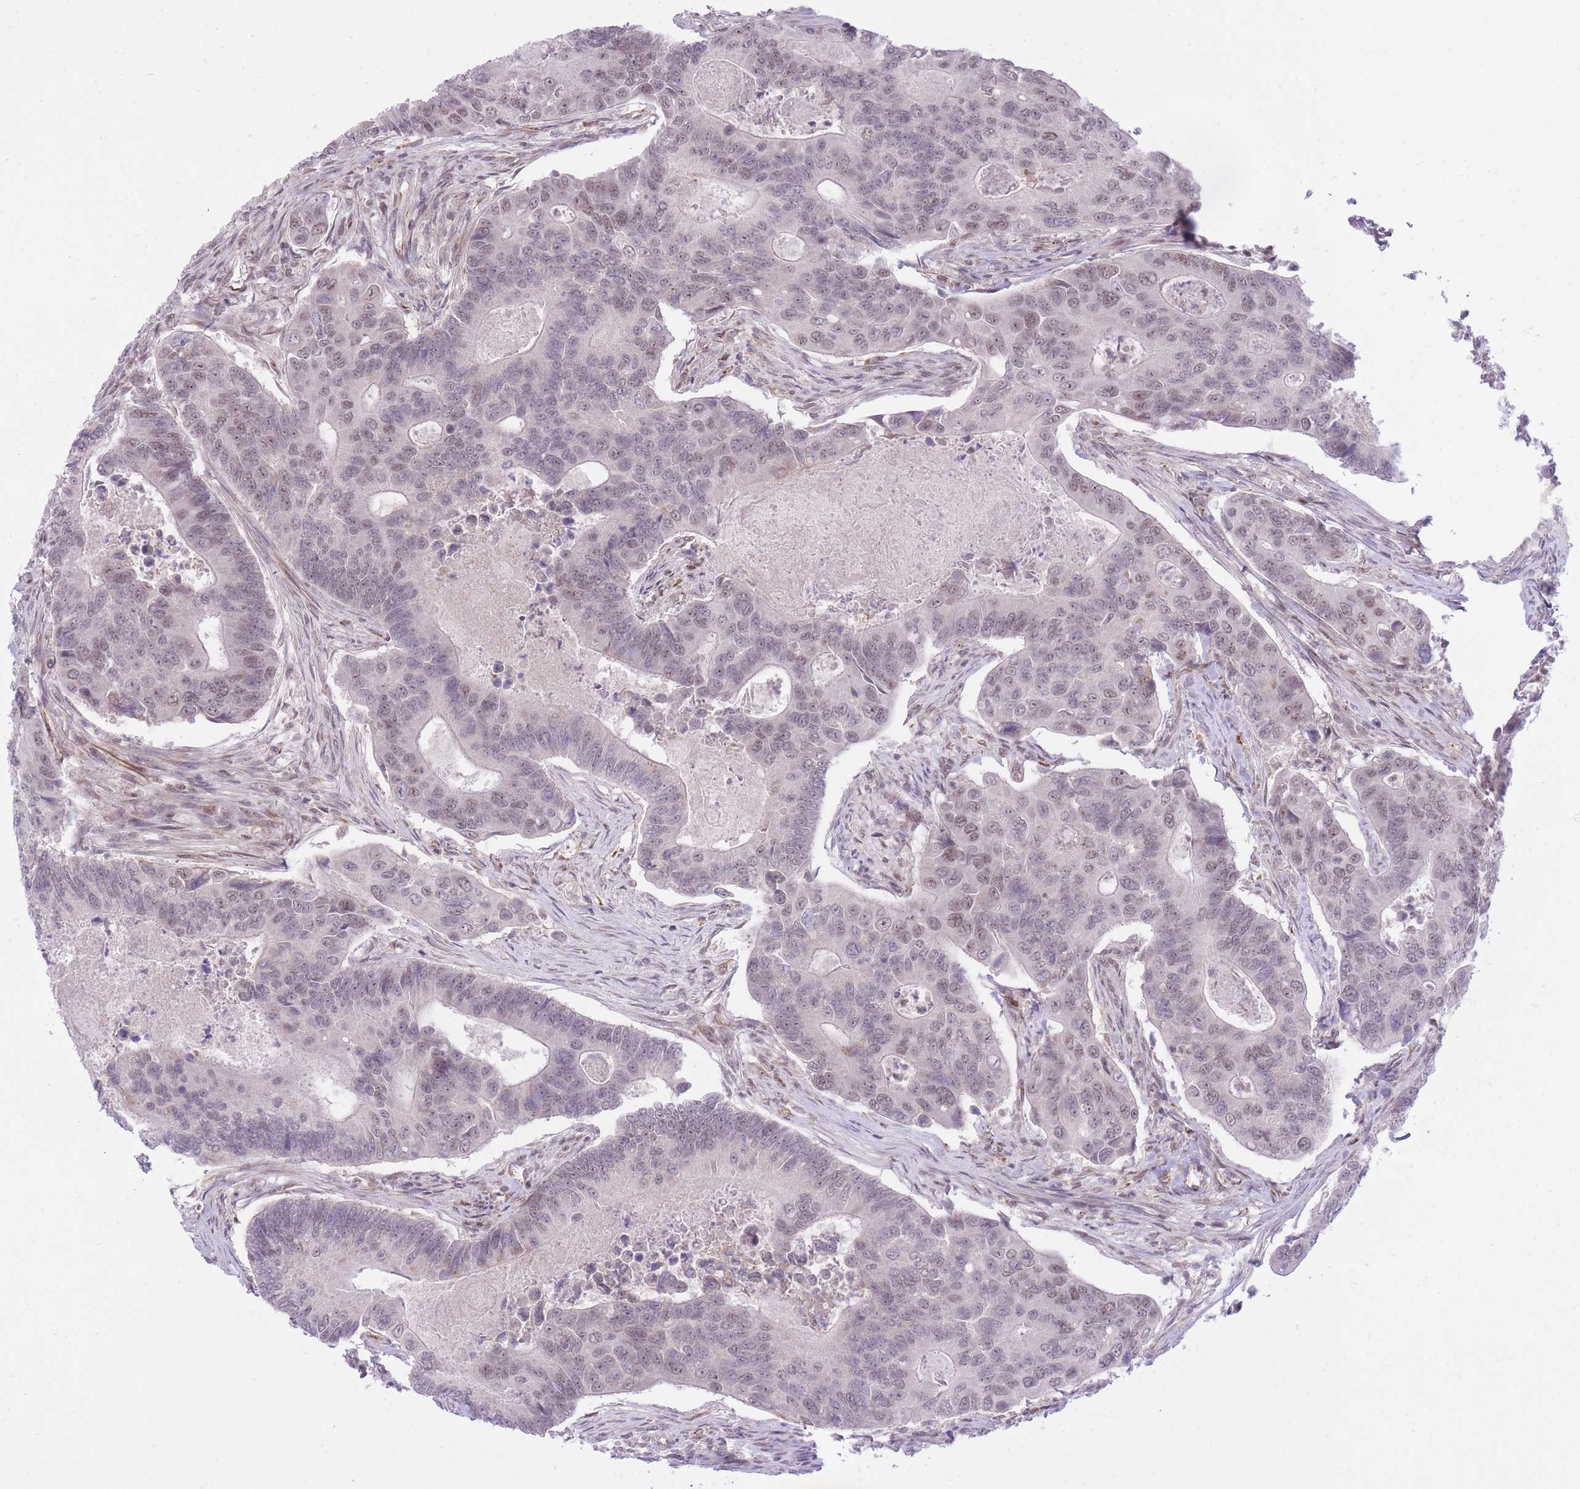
{"staining": {"intensity": "weak", "quantity": "25%-75%", "location": "nuclear"}, "tissue": "colorectal cancer", "cell_type": "Tumor cells", "image_type": "cancer", "snomed": [{"axis": "morphology", "description": "Adenocarcinoma, NOS"}, {"axis": "topography", "description": "Colon"}], "caption": "Immunohistochemistry (IHC) (DAB) staining of colorectal cancer exhibits weak nuclear protein expression in approximately 25%-75% of tumor cells.", "gene": "ELL", "patient": {"sex": "female", "age": 67}}